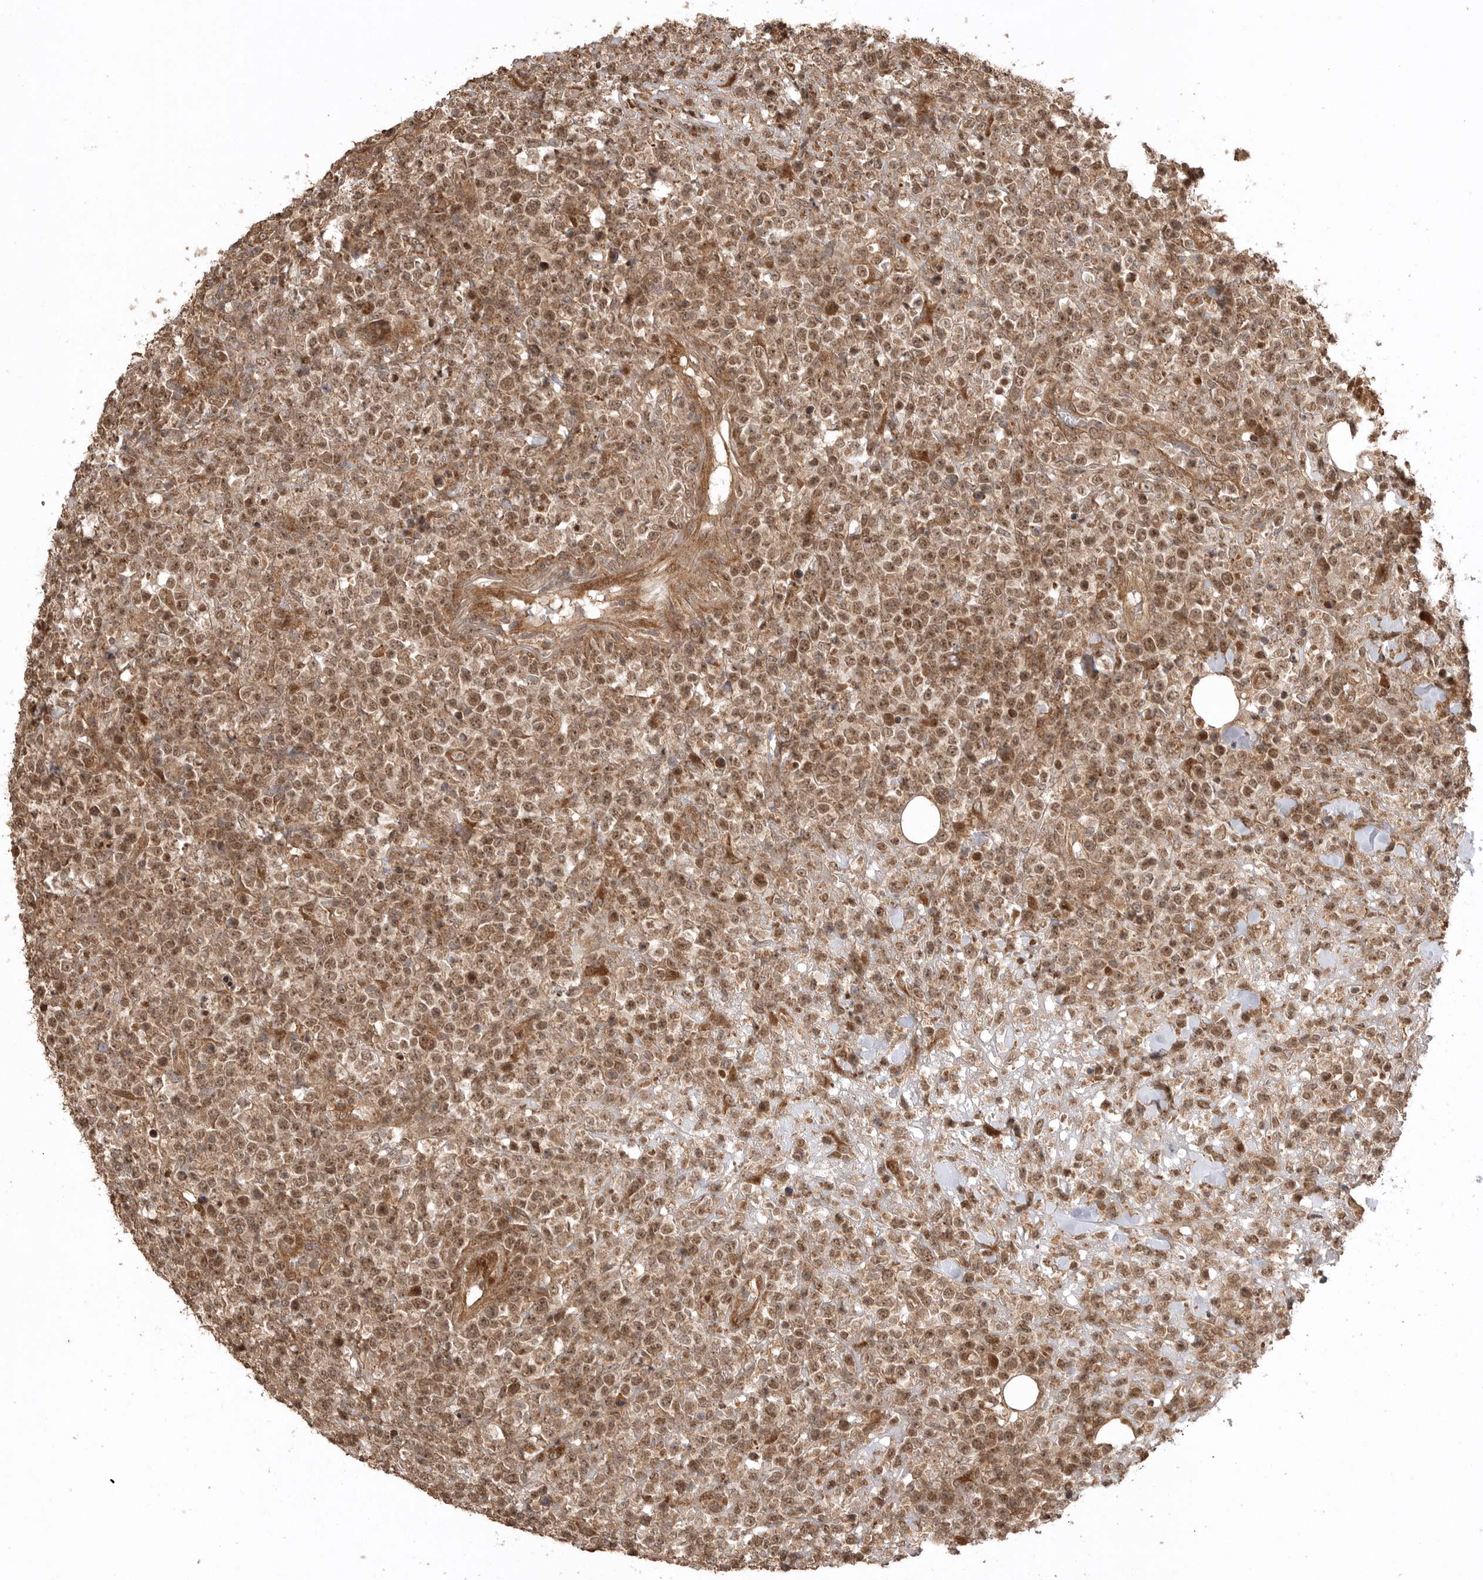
{"staining": {"intensity": "moderate", "quantity": ">75%", "location": "nuclear"}, "tissue": "lymphoma", "cell_type": "Tumor cells", "image_type": "cancer", "snomed": [{"axis": "morphology", "description": "Malignant lymphoma, non-Hodgkin's type, High grade"}, {"axis": "topography", "description": "Colon"}], "caption": "Moderate nuclear staining for a protein is present in about >75% of tumor cells of high-grade malignant lymphoma, non-Hodgkin's type using immunohistochemistry (IHC).", "gene": "BOC", "patient": {"sex": "female", "age": 53}}